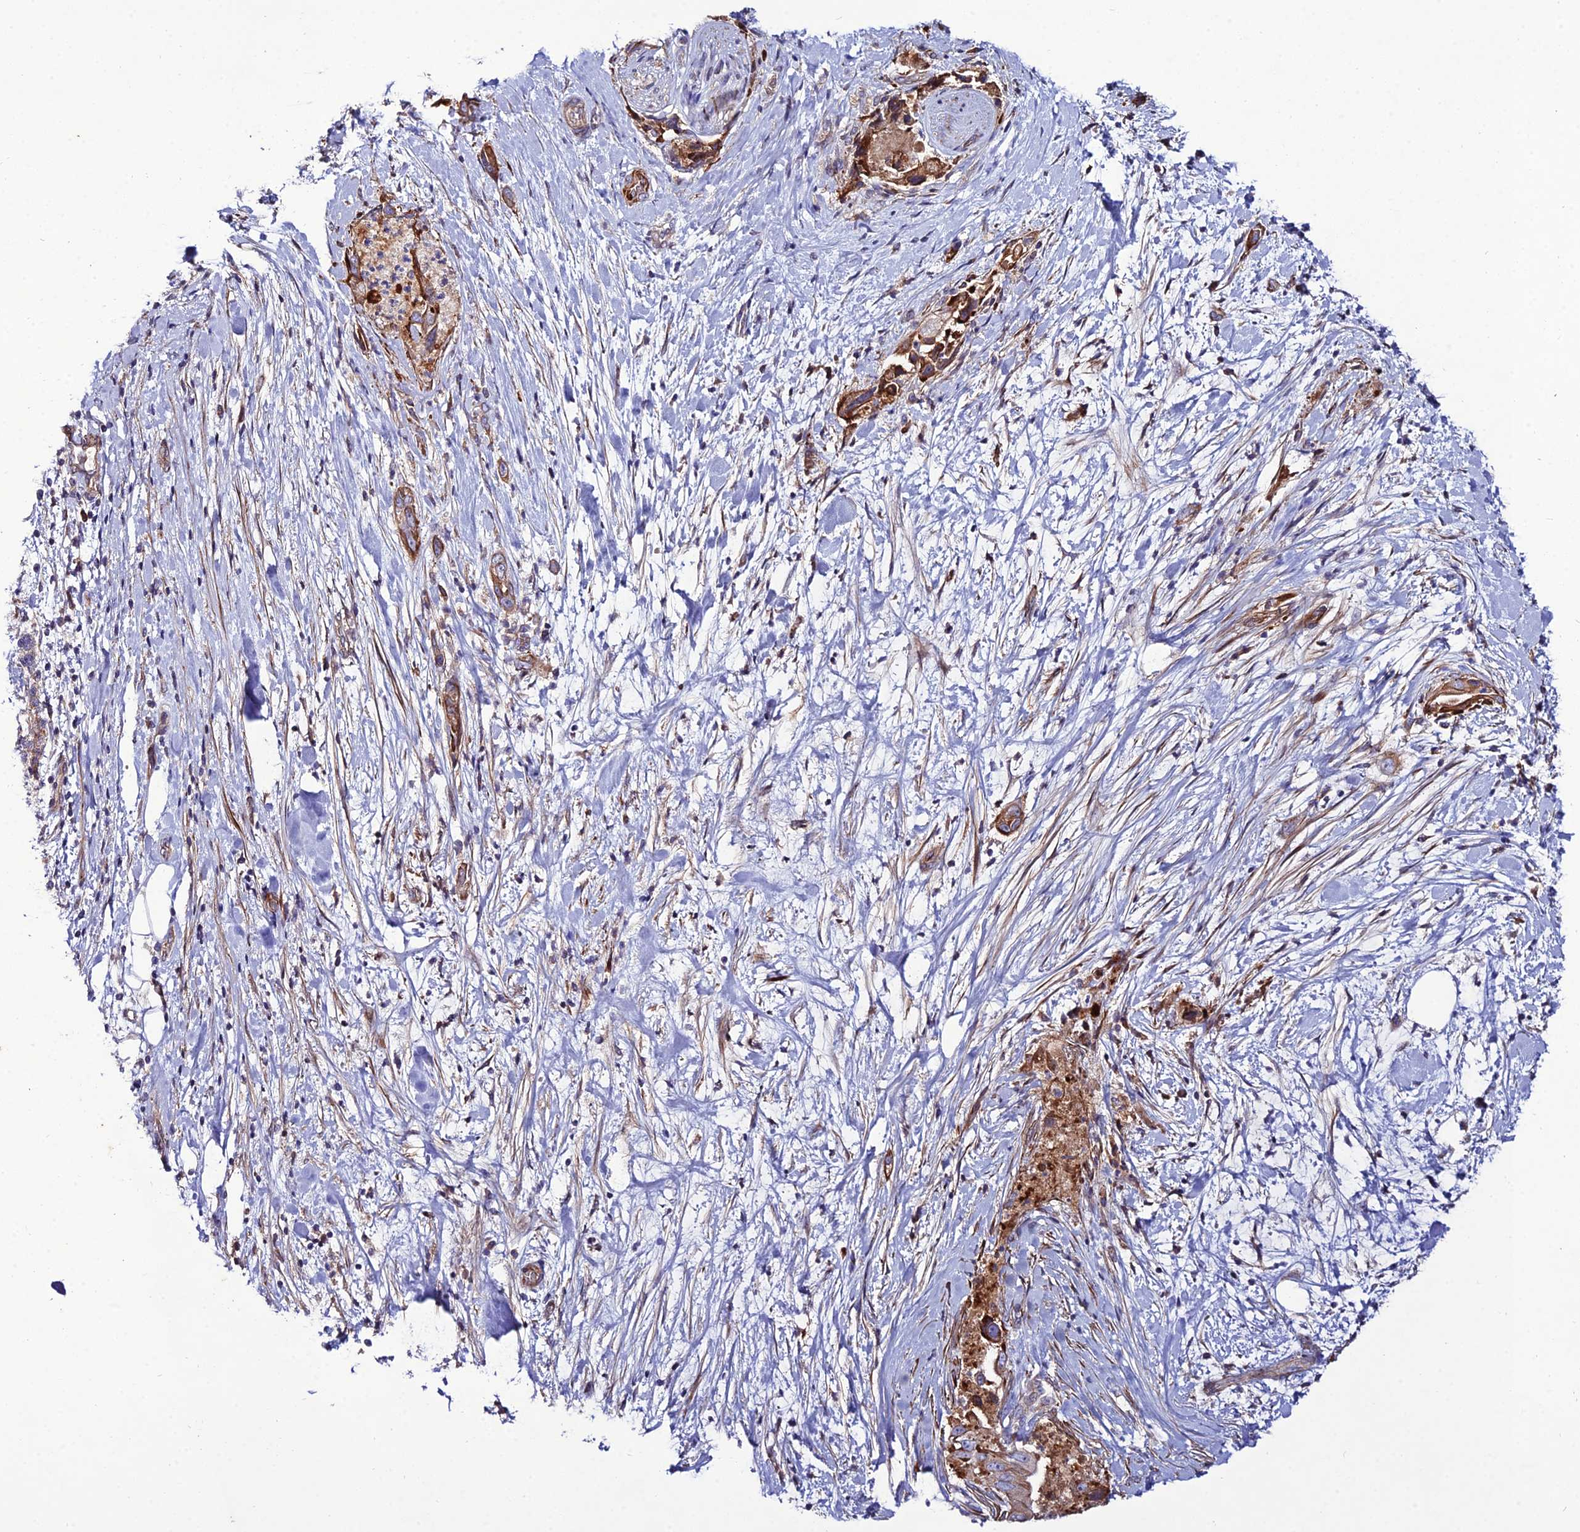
{"staining": {"intensity": "moderate", "quantity": ">75%", "location": "cytoplasmic/membranous"}, "tissue": "pancreatic cancer", "cell_type": "Tumor cells", "image_type": "cancer", "snomed": [{"axis": "morphology", "description": "Adenocarcinoma, NOS"}, {"axis": "topography", "description": "Pancreas"}], "caption": "Pancreatic cancer (adenocarcinoma) stained with a brown dye shows moderate cytoplasmic/membranous positive staining in approximately >75% of tumor cells.", "gene": "ARL6IP1", "patient": {"sex": "female", "age": 78}}